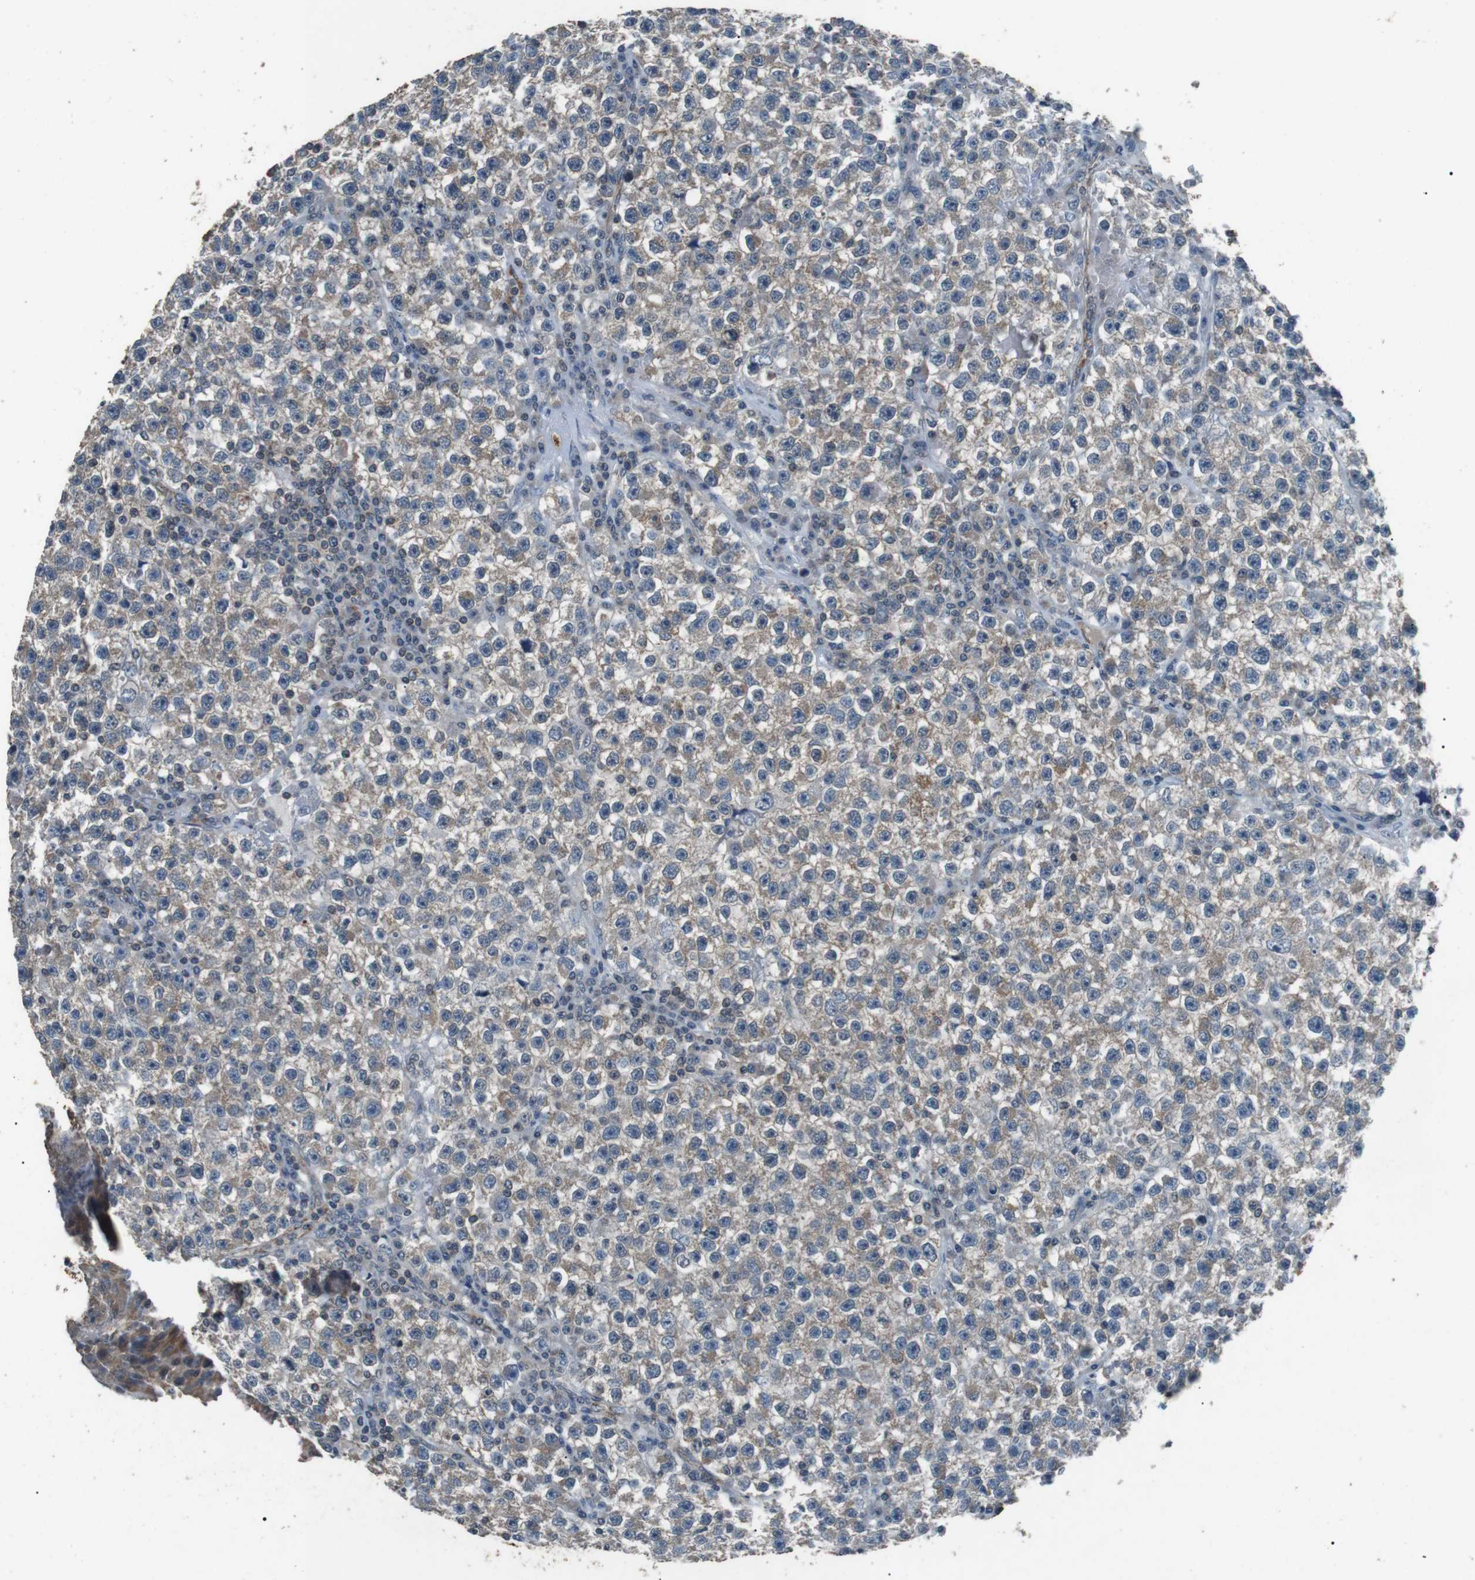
{"staining": {"intensity": "weak", "quantity": "<25%", "location": "cytoplasmic/membranous"}, "tissue": "testis cancer", "cell_type": "Tumor cells", "image_type": "cancer", "snomed": [{"axis": "morphology", "description": "Seminoma, NOS"}, {"axis": "topography", "description": "Testis"}], "caption": "High power microscopy micrograph of an immunohistochemistry (IHC) micrograph of testis seminoma, revealing no significant positivity in tumor cells. (Immunohistochemistry, brightfield microscopy, high magnification).", "gene": "NEK7", "patient": {"sex": "male", "age": 22}}